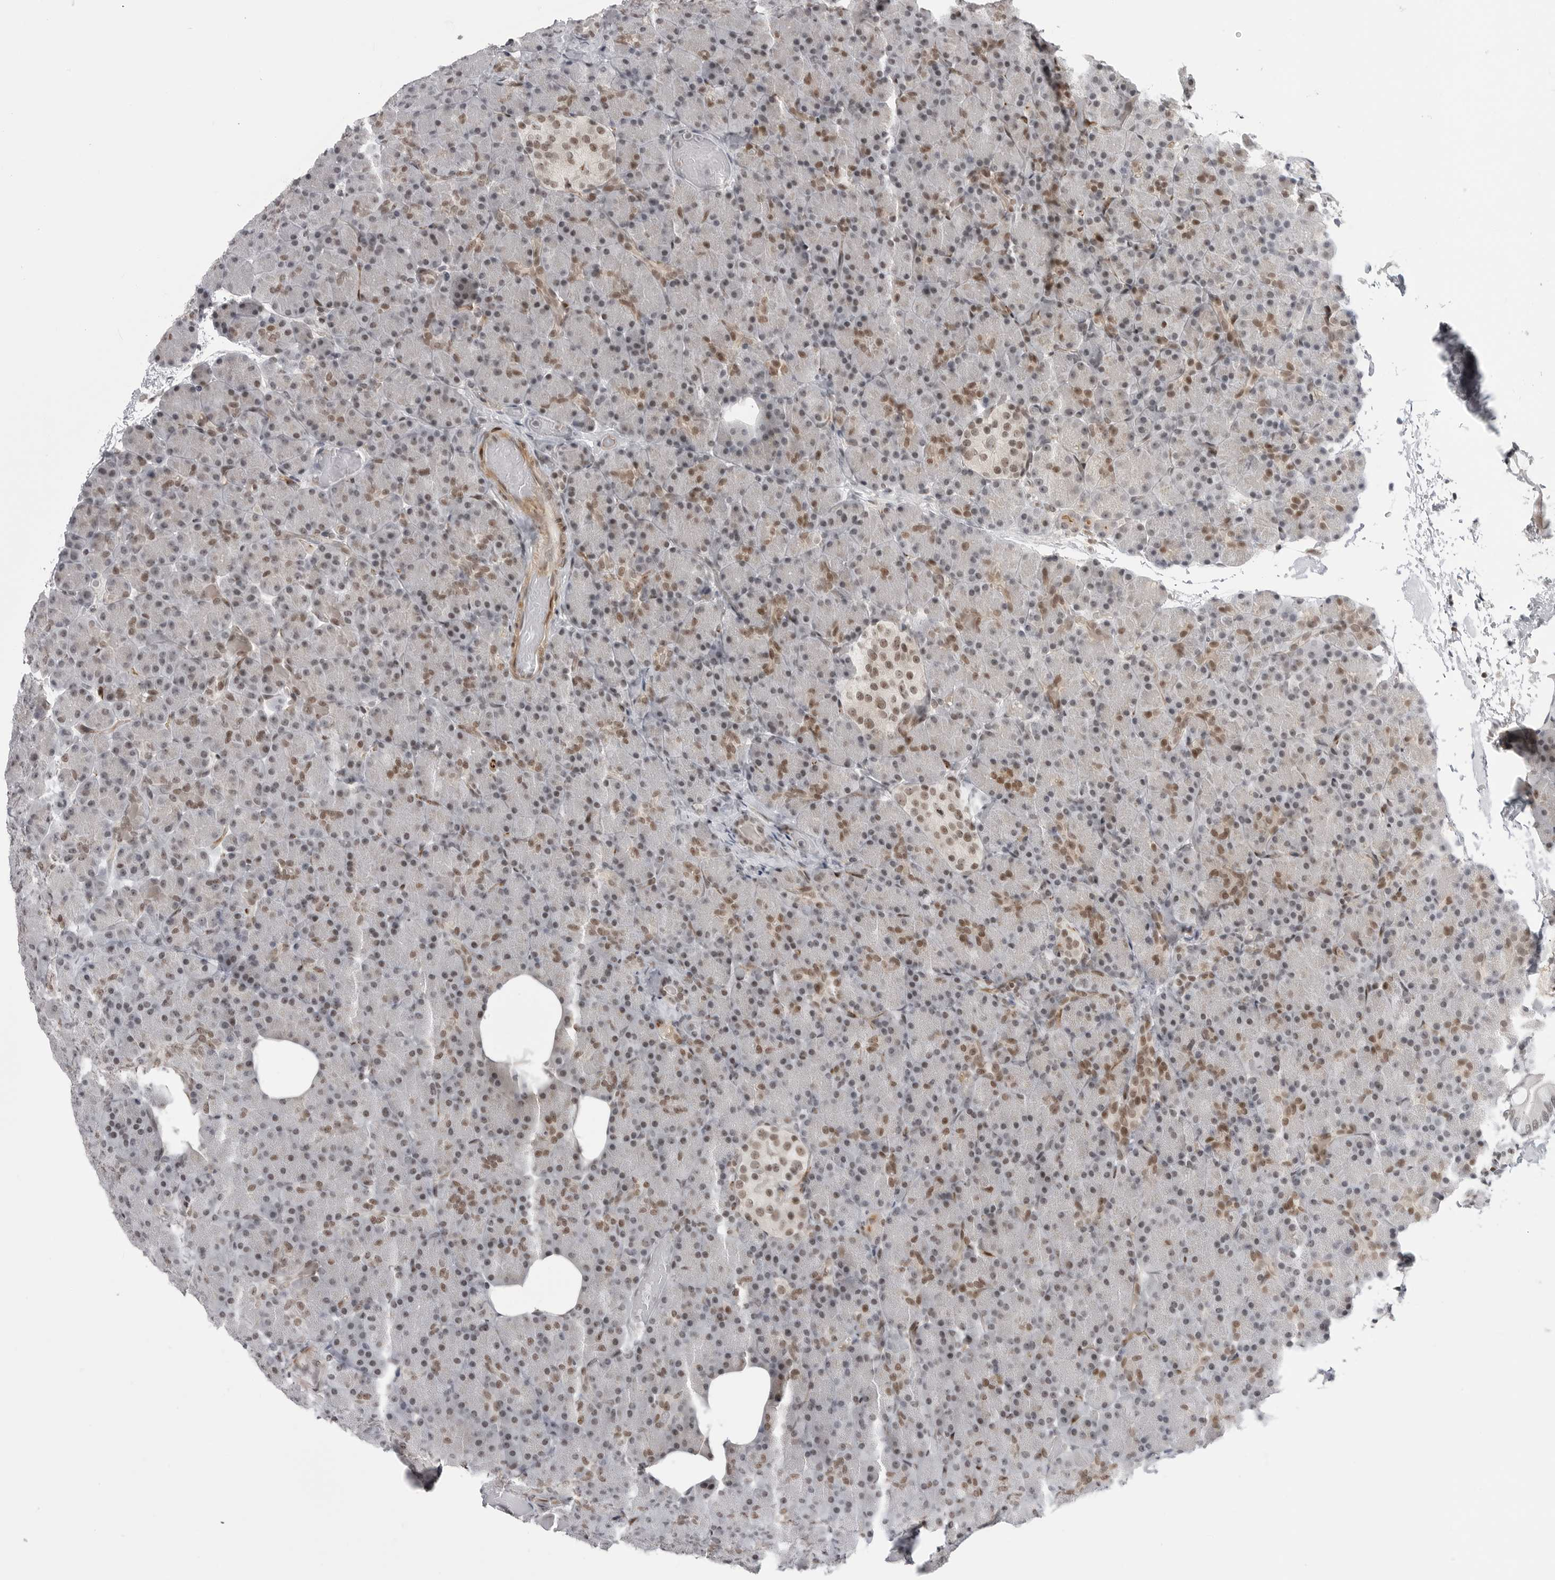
{"staining": {"intensity": "moderate", "quantity": "25%-75%", "location": "nuclear"}, "tissue": "pancreas", "cell_type": "Exocrine glandular cells", "image_type": "normal", "snomed": [{"axis": "morphology", "description": "Normal tissue, NOS"}, {"axis": "topography", "description": "Pancreas"}], "caption": "High-power microscopy captured an IHC image of unremarkable pancreas, revealing moderate nuclear positivity in about 25%-75% of exocrine glandular cells.", "gene": "TRIM66", "patient": {"sex": "female", "age": 43}}